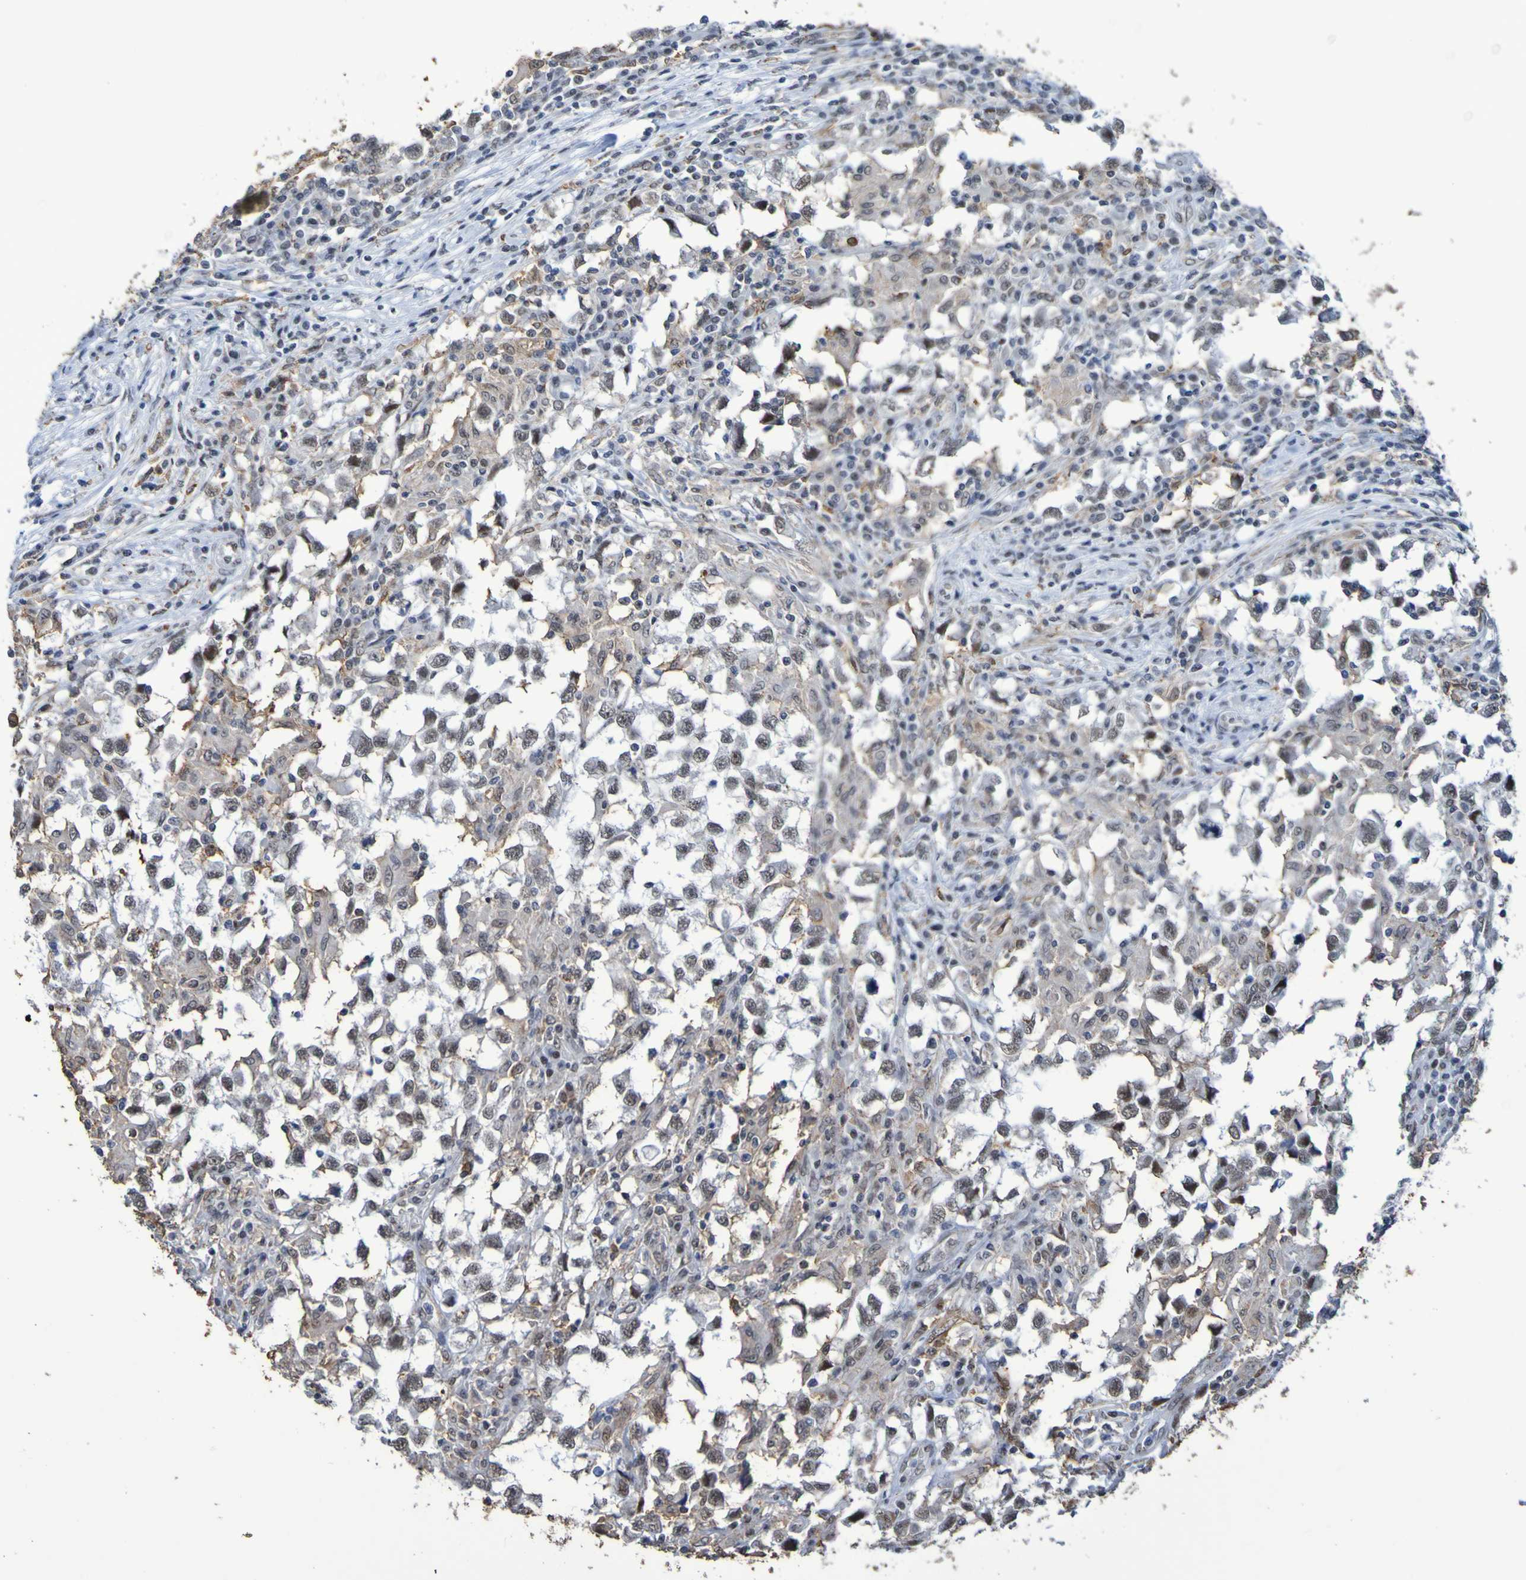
{"staining": {"intensity": "weak", "quantity": ">75%", "location": "nuclear"}, "tissue": "testis cancer", "cell_type": "Tumor cells", "image_type": "cancer", "snomed": [{"axis": "morphology", "description": "Carcinoma, Embryonal, NOS"}, {"axis": "topography", "description": "Testis"}], "caption": "Immunohistochemical staining of human testis cancer (embryonal carcinoma) exhibits weak nuclear protein positivity in approximately >75% of tumor cells.", "gene": "MRTFB", "patient": {"sex": "male", "age": 21}}